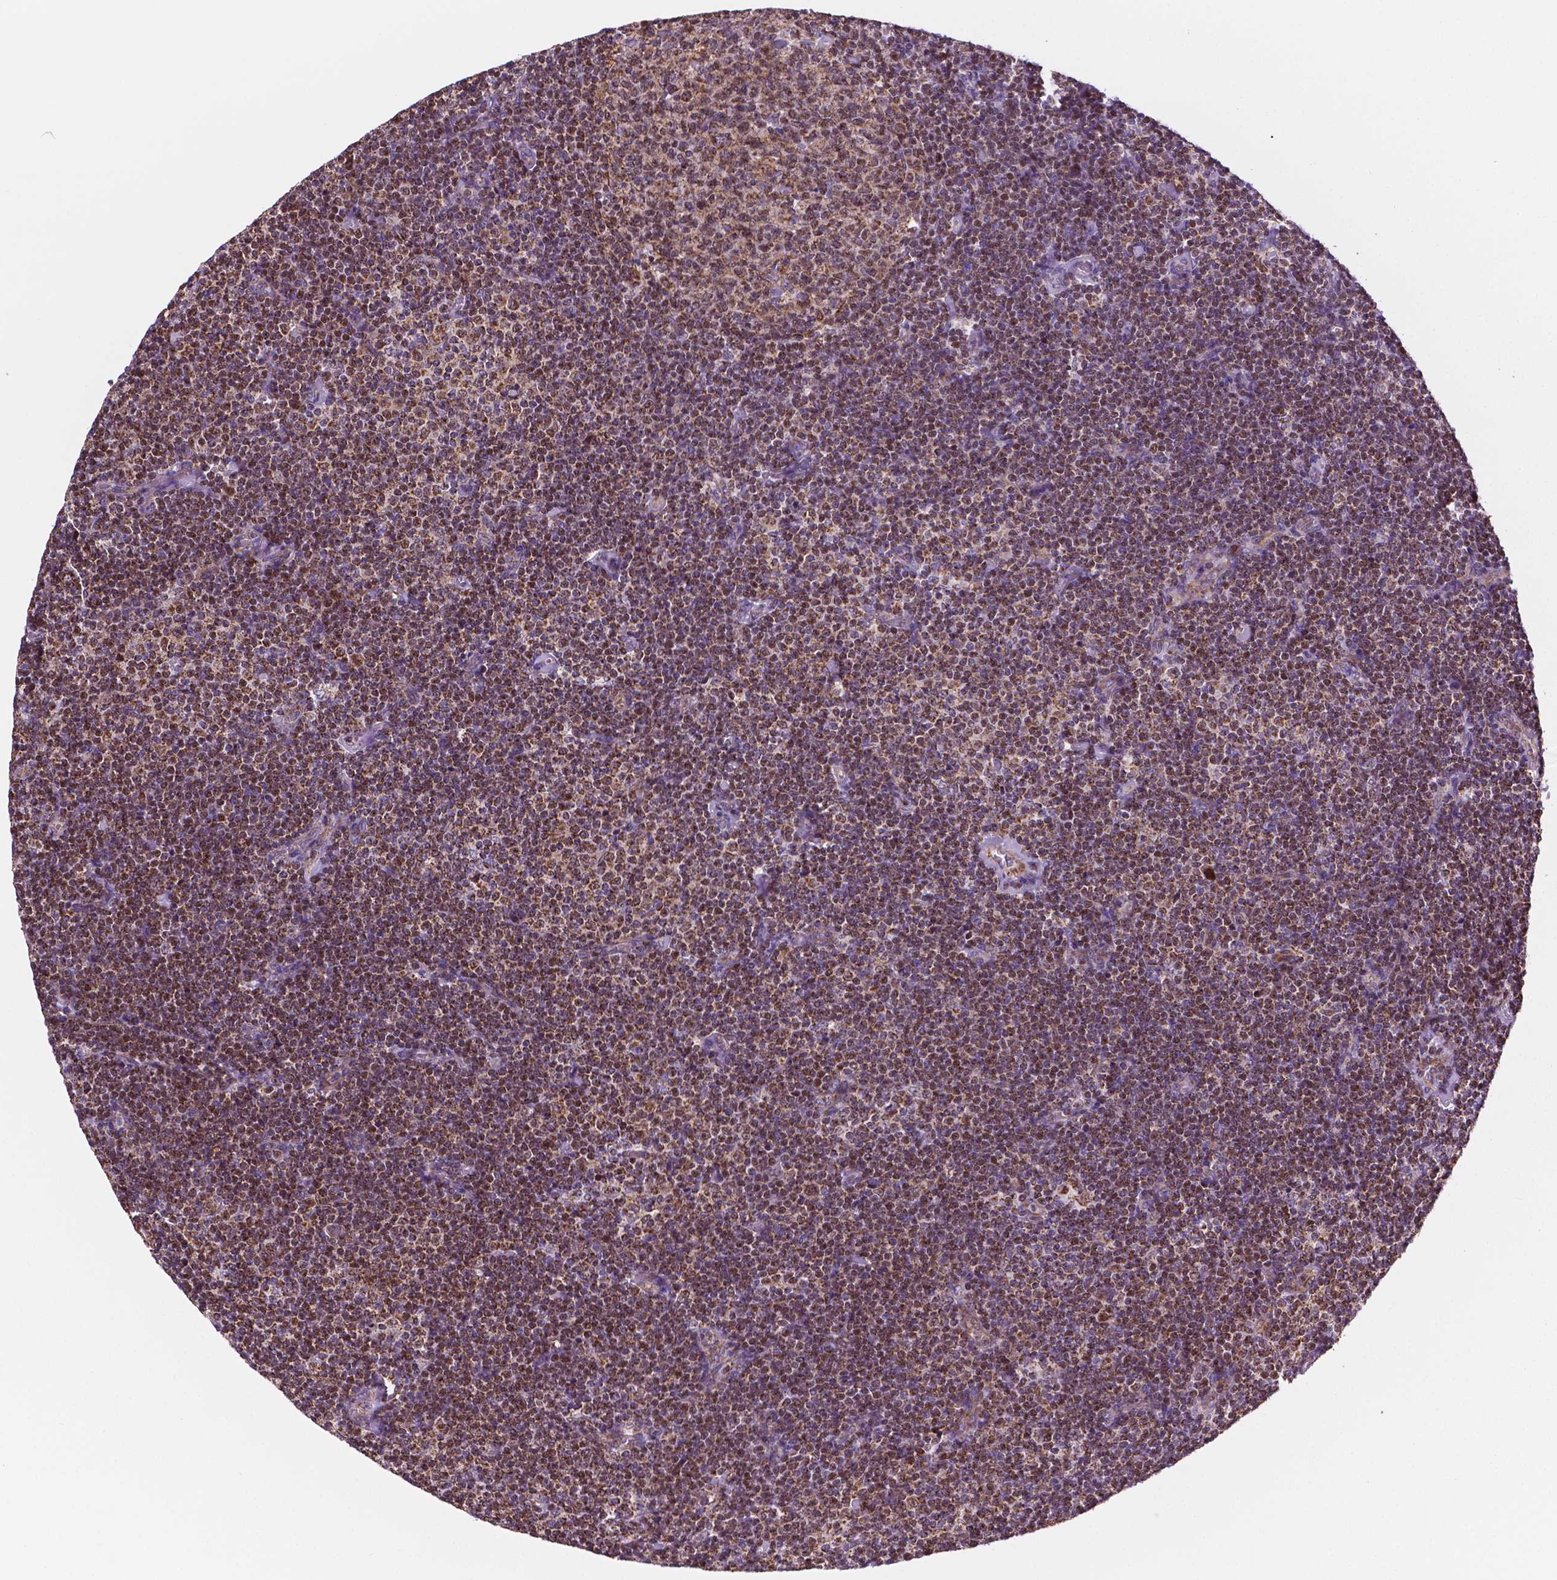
{"staining": {"intensity": "moderate", "quantity": ">75%", "location": "cytoplasmic/membranous,nuclear"}, "tissue": "lymphoma", "cell_type": "Tumor cells", "image_type": "cancer", "snomed": [{"axis": "morphology", "description": "Malignant lymphoma, non-Hodgkin's type, Low grade"}, {"axis": "topography", "description": "Lymph node"}], "caption": "Moderate cytoplasmic/membranous and nuclear expression is present in approximately >75% of tumor cells in malignant lymphoma, non-Hodgkin's type (low-grade).", "gene": "GEMIN4", "patient": {"sex": "male", "age": 81}}